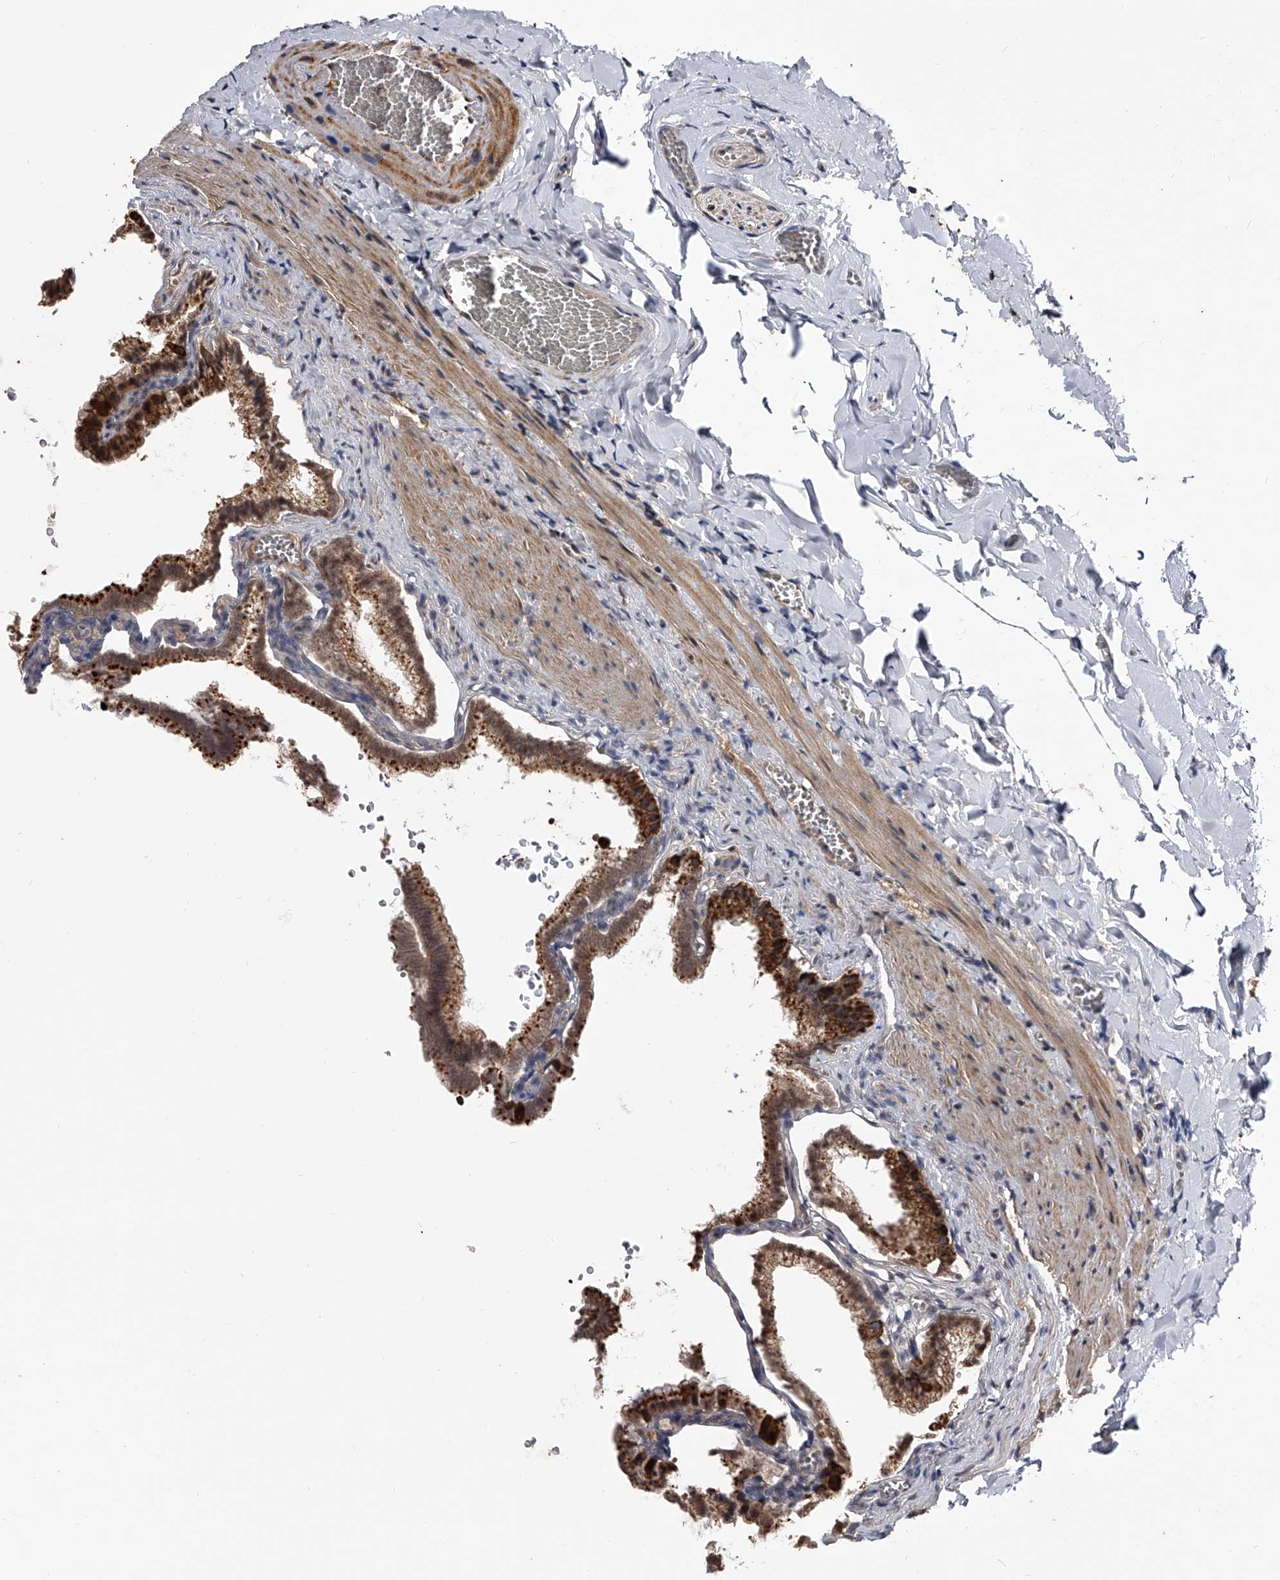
{"staining": {"intensity": "strong", "quantity": ">75%", "location": "cytoplasmic/membranous"}, "tissue": "gallbladder", "cell_type": "Glandular cells", "image_type": "normal", "snomed": [{"axis": "morphology", "description": "Normal tissue, NOS"}, {"axis": "topography", "description": "Gallbladder"}], "caption": "Gallbladder stained with DAB IHC displays high levels of strong cytoplasmic/membranous staining in approximately >75% of glandular cells.", "gene": "SMPDL3A", "patient": {"sex": "male", "age": 38}}